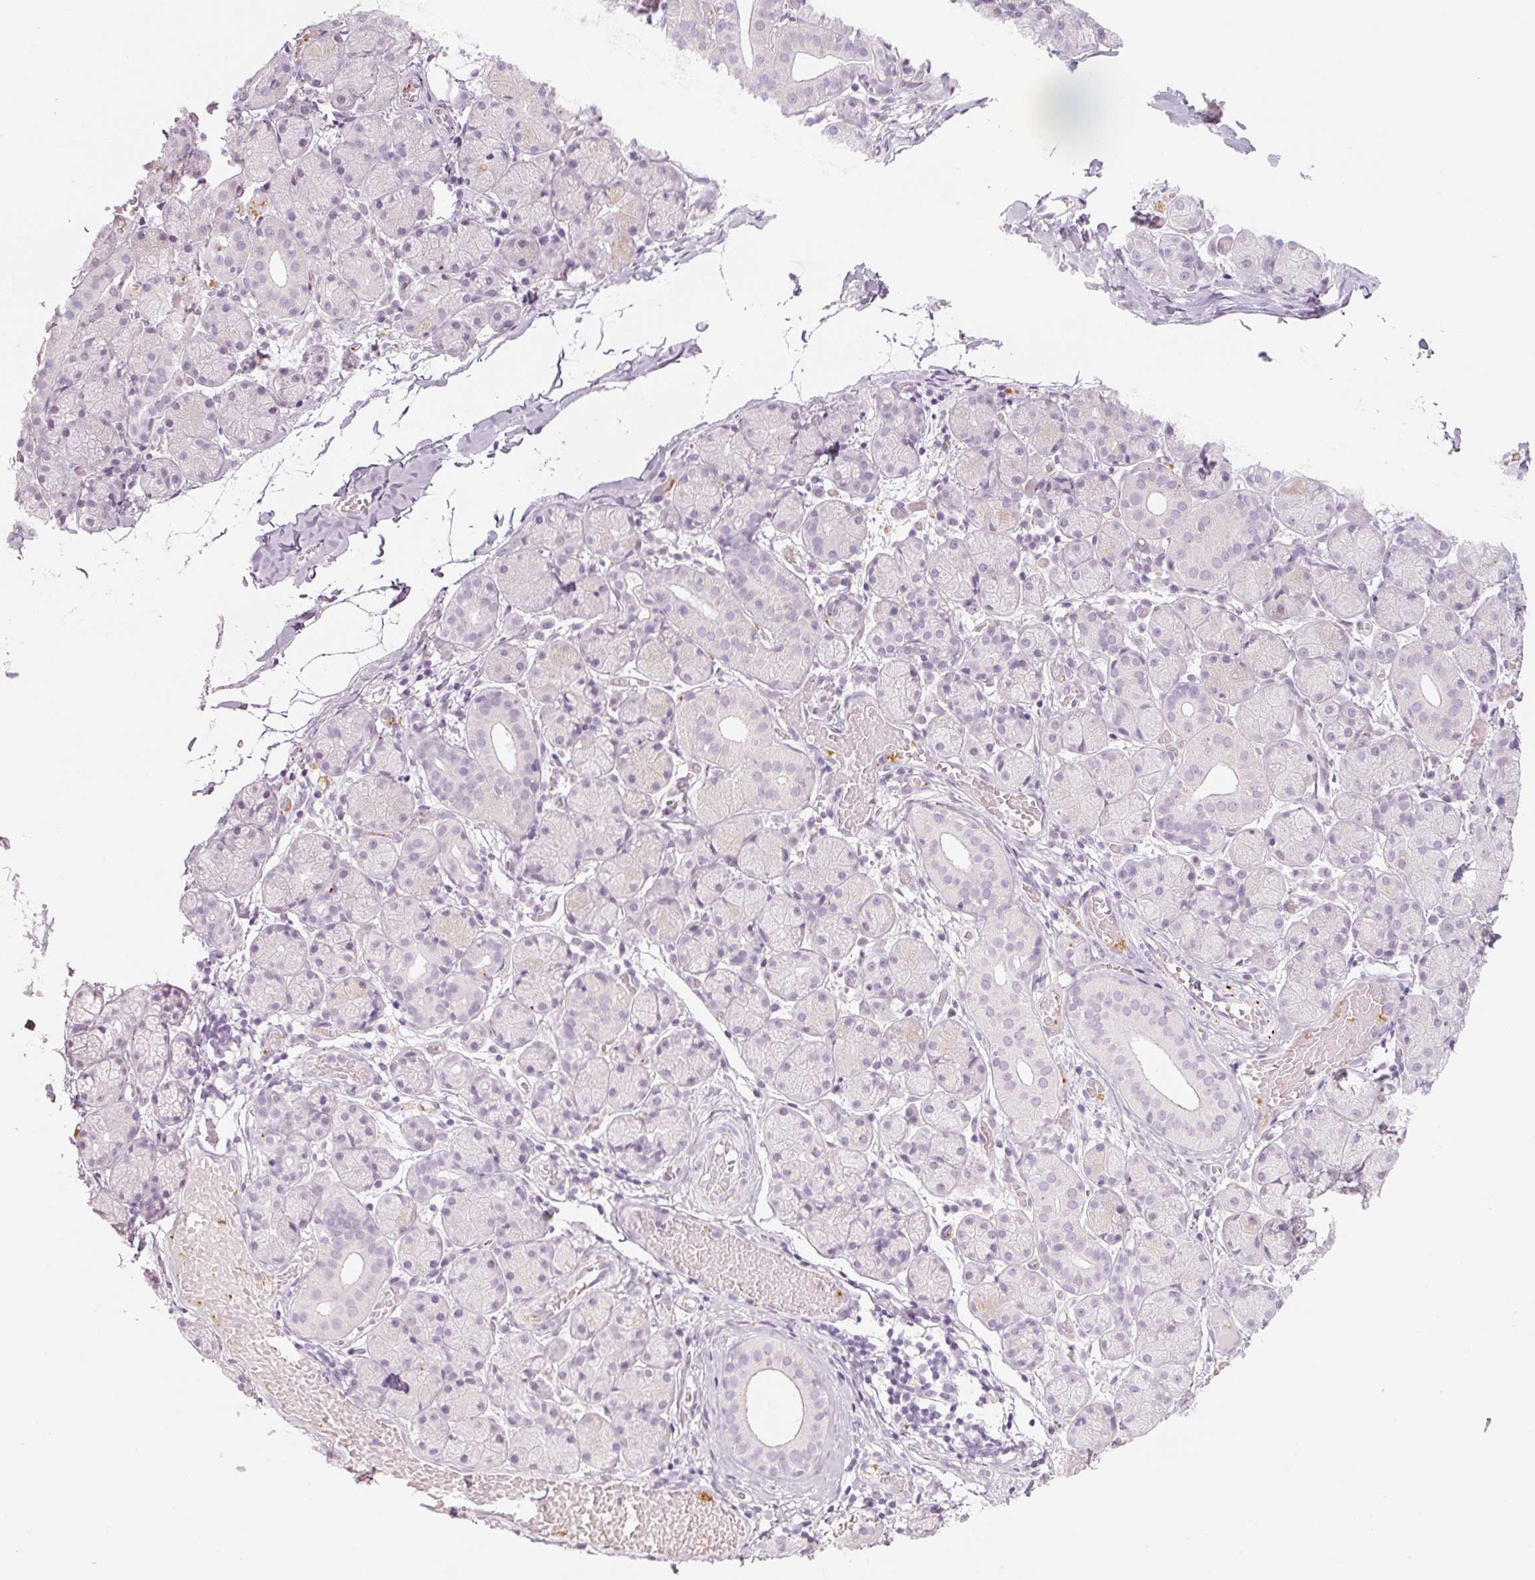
{"staining": {"intensity": "negative", "quantity": "none", "location": "none"}, "tissue": "salivary gland", "cell_type": "Glandular cells", "image_type": "normal", "snomed": [{"axis": "morphology", "description": "Normal tissue, NOS"}, {"axis": "topography", "description": "Salivary gland"}], "caption": "Immunohistochemical staining of benign salivary gland exhibits no significant expression in glandular cells.", "gene": "LECT2", "patient": {"sex": "female", "age": 24}}